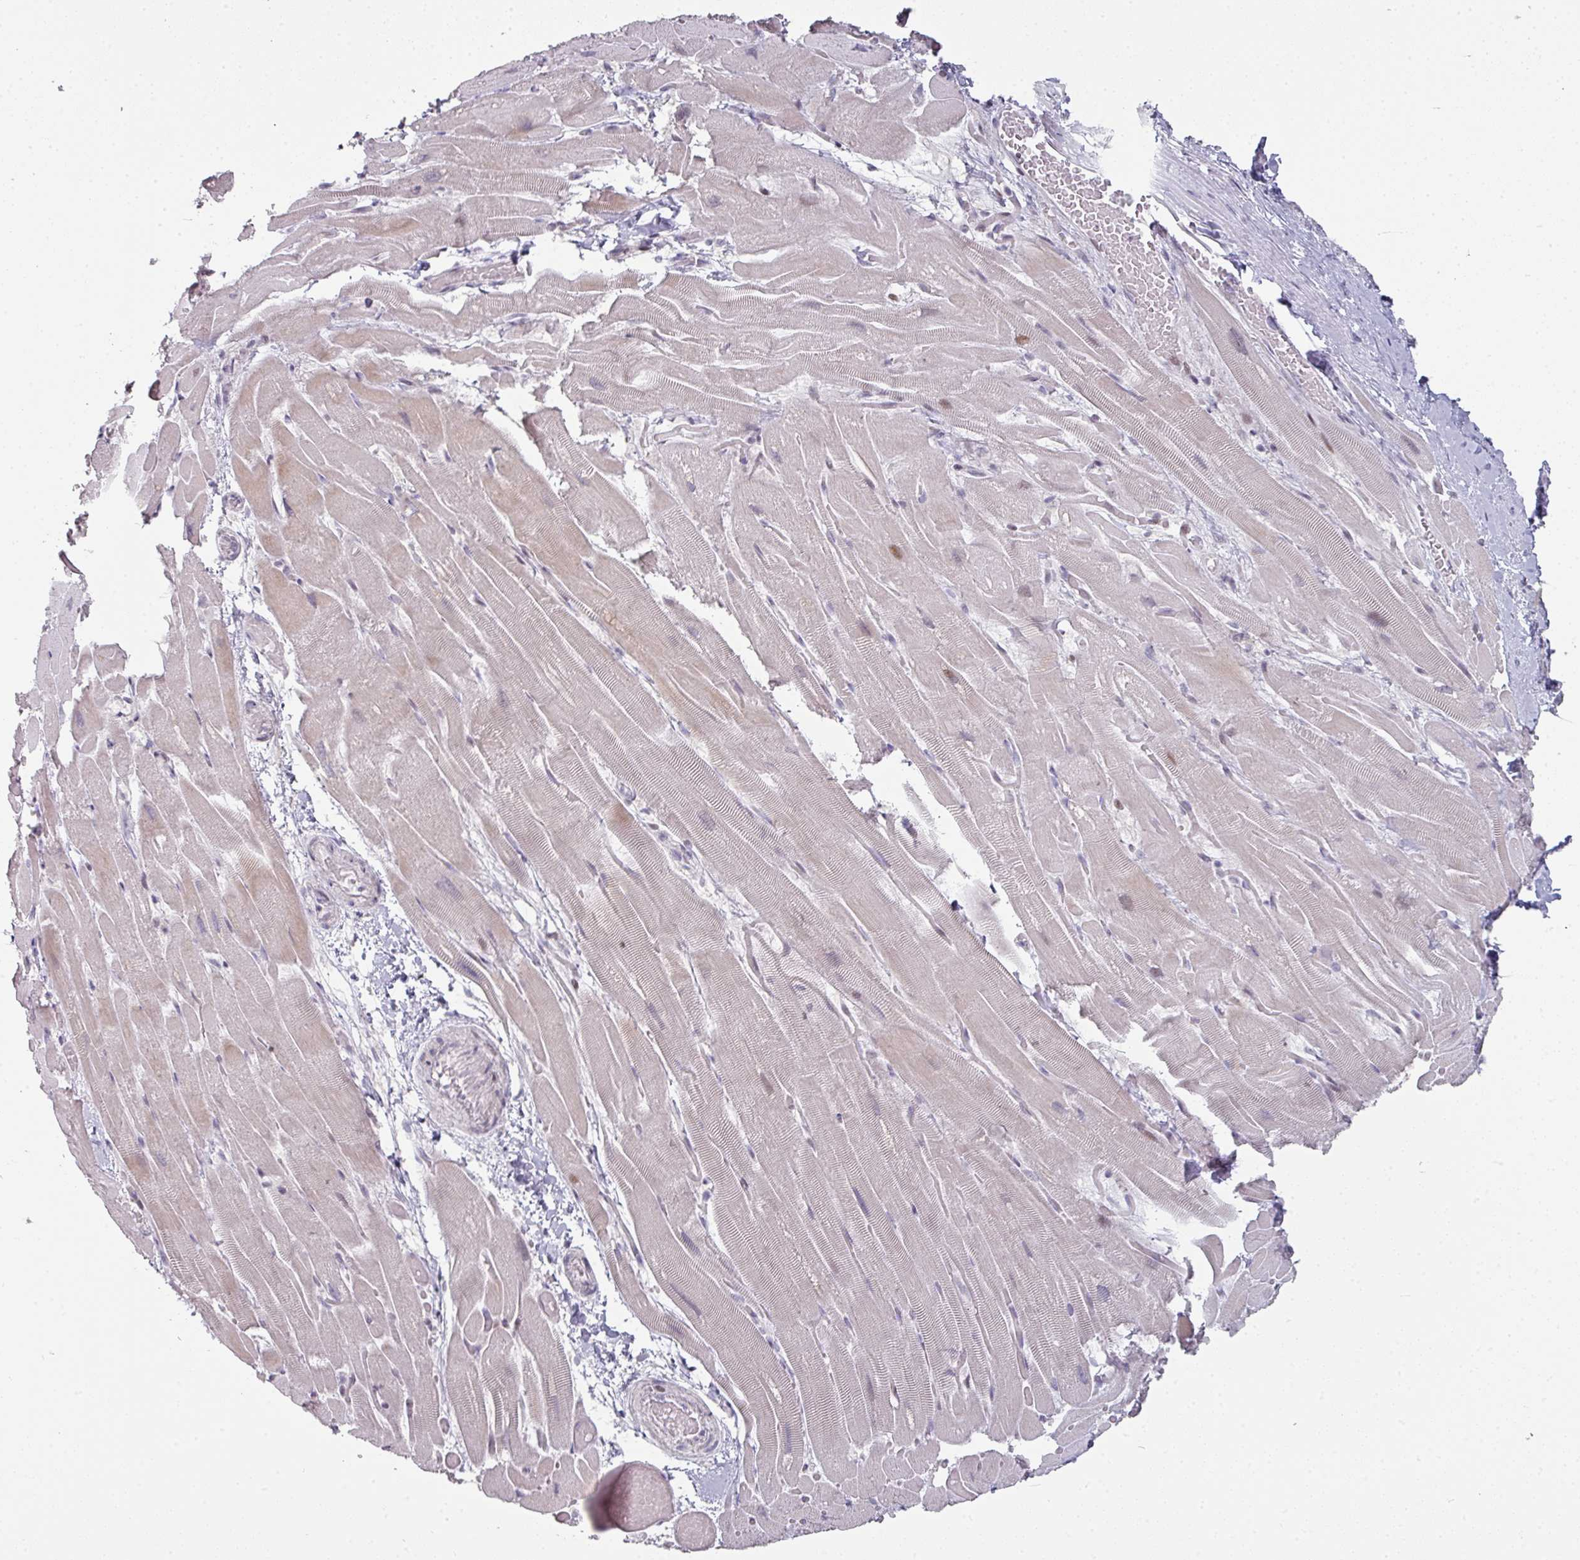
{"staining": {"intensity": "weak", "quantity": "<25%", "location": "cytoplasmic/membranous,nuclear"}, "tissue": "heart muscle", "cell_type": "Cardiomyocytes", "image_type": "normal", "snomed": [{"axis": "morphology", "description": "Normal tissue, NOS"}, {"axis": "topography", "description": "Heart"}], "caption": "Protein analysis of unremarkable heart muscle exhibits no significant staining in cardiomyocytes.", "gene": "GTF2H3", "patient": {"sex": "male", "age": 37}}